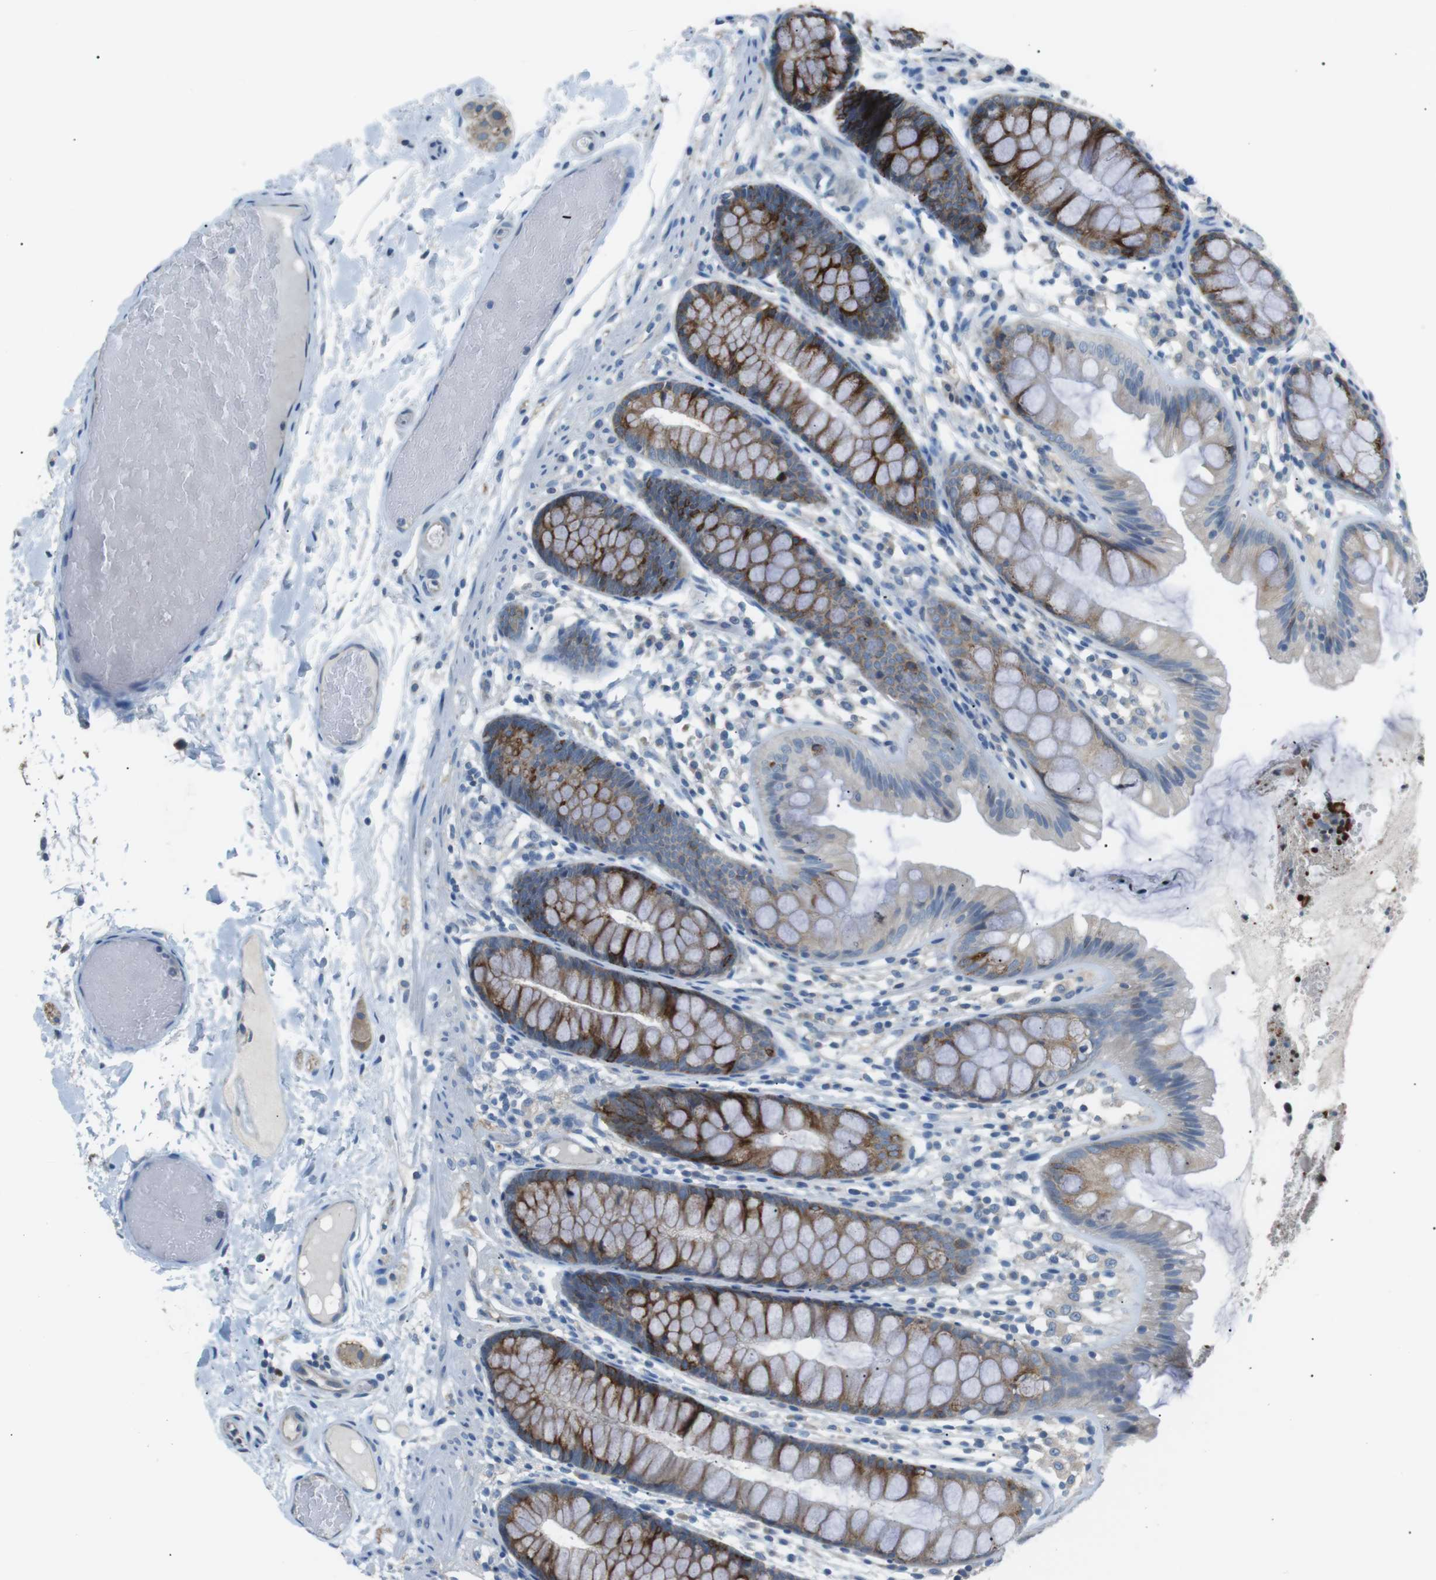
{"staining": {"intensity": "negative", "quantity": "none", "location": "none"}, "tissue": "colon", "cell_type": "Endothelial cells", "image_type": "normal", "snomed": [{"axis": "morphology", "description": "Normal tissue, NOS"}, {"axis": "topography", "description": "Colon"}], "caption": "High power microscopy histopathology image of an IHC photomicrograph of unremarkable colon, revealing no significant staining in endothelial cells.", "gene": "CDH26", "patient": {"sex": "female", "age": 56}}